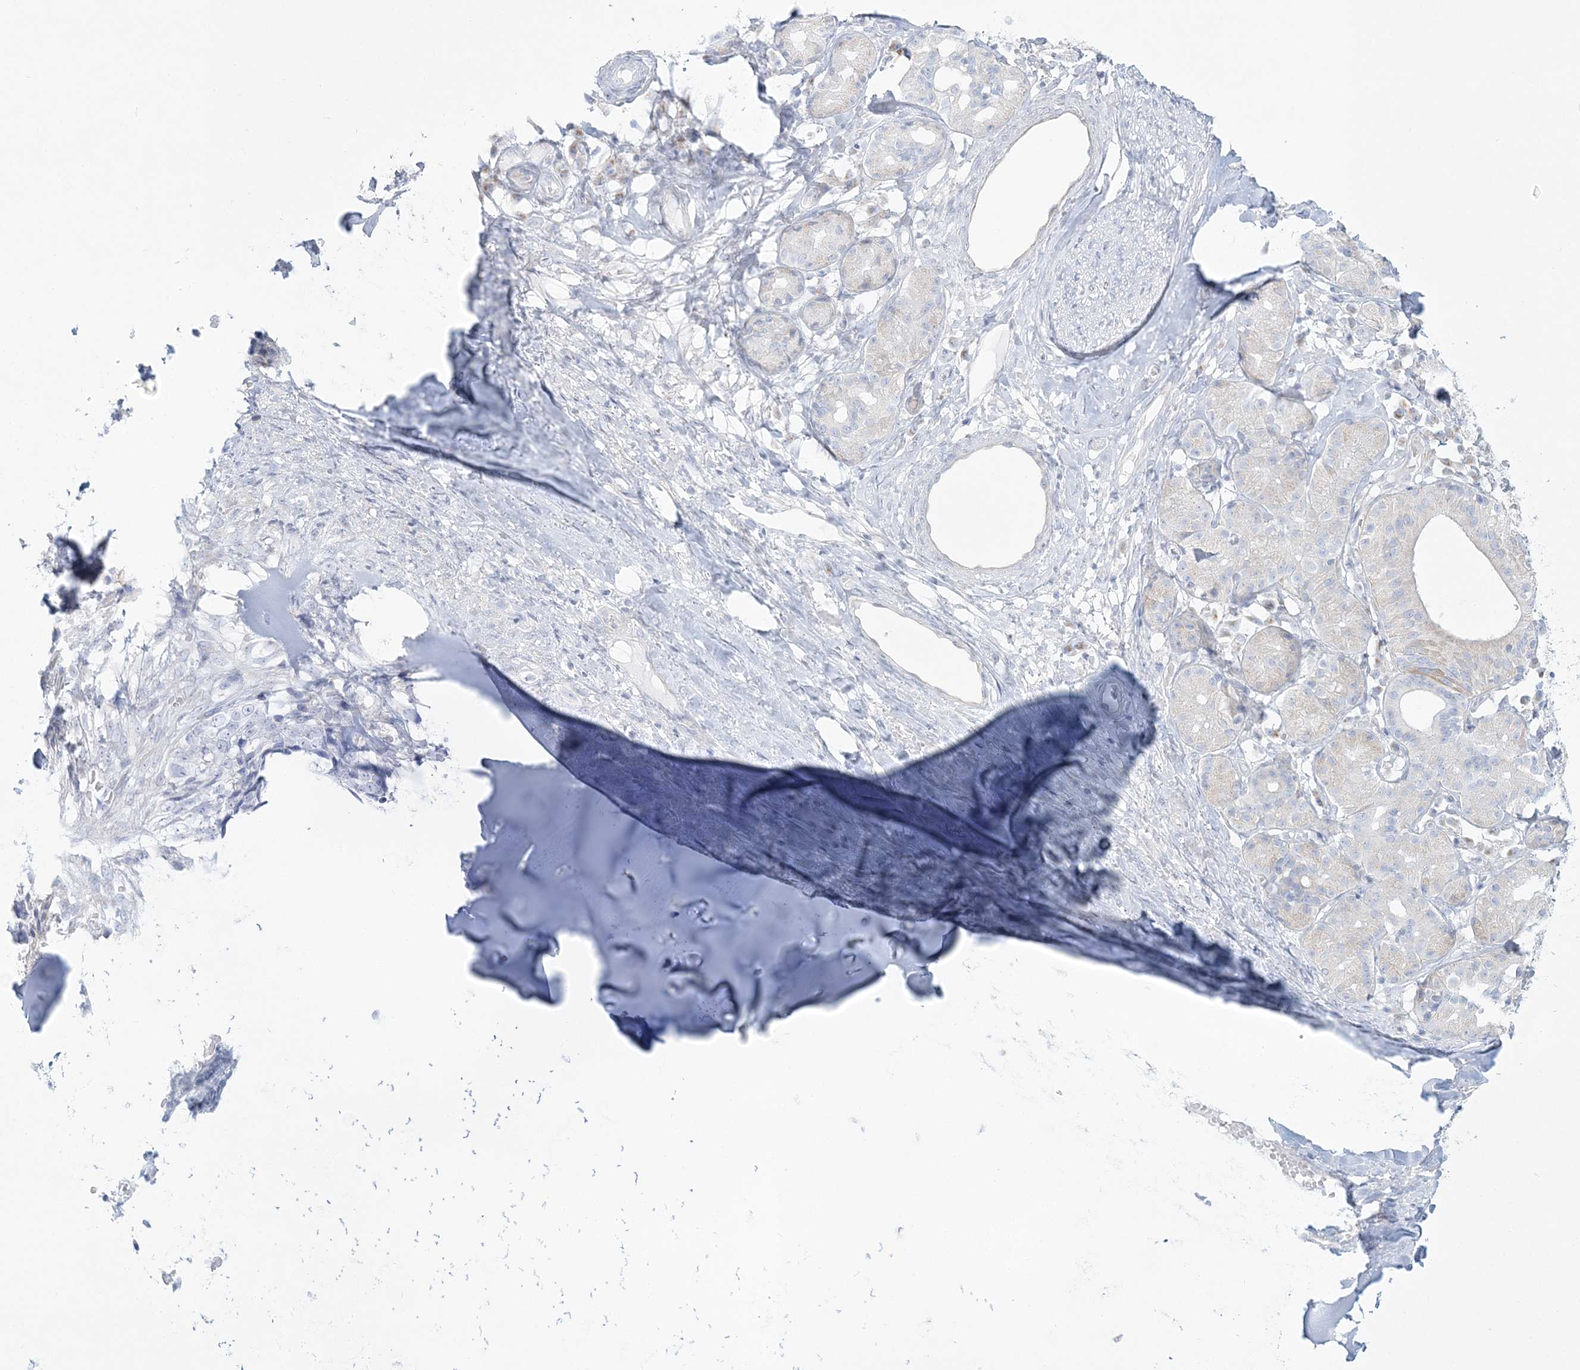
{"staining": {"intensity": "negative", "quantity": "none", "location": "none"}, "tissue": "adipose tissue", "cell_type": "Adipocytes", "image_type": "normal", "snomed": [{"axis": "morphology", "description": "Normal tissue, NOS"}, {"axis": "morphology", "description": "Basal cell carcinoma"}, {"axis": "topography", "description": "Cartilage tissue"}, {"axis": "topography", "description": "Nasopharynx"}, {"axis": "topography", "description": "Oral tissue"}], "caption": "High power microscopy image of an immunohistochemistry (IHC) photomicrograph of benign adipose tissue, revealing no significant positivity in adipocytes. (Brightfield microscopy of DAB immunohistochemistry at high magnification).", "gene": "ADGB", "patient": {"sex": "female", "age": 77}}